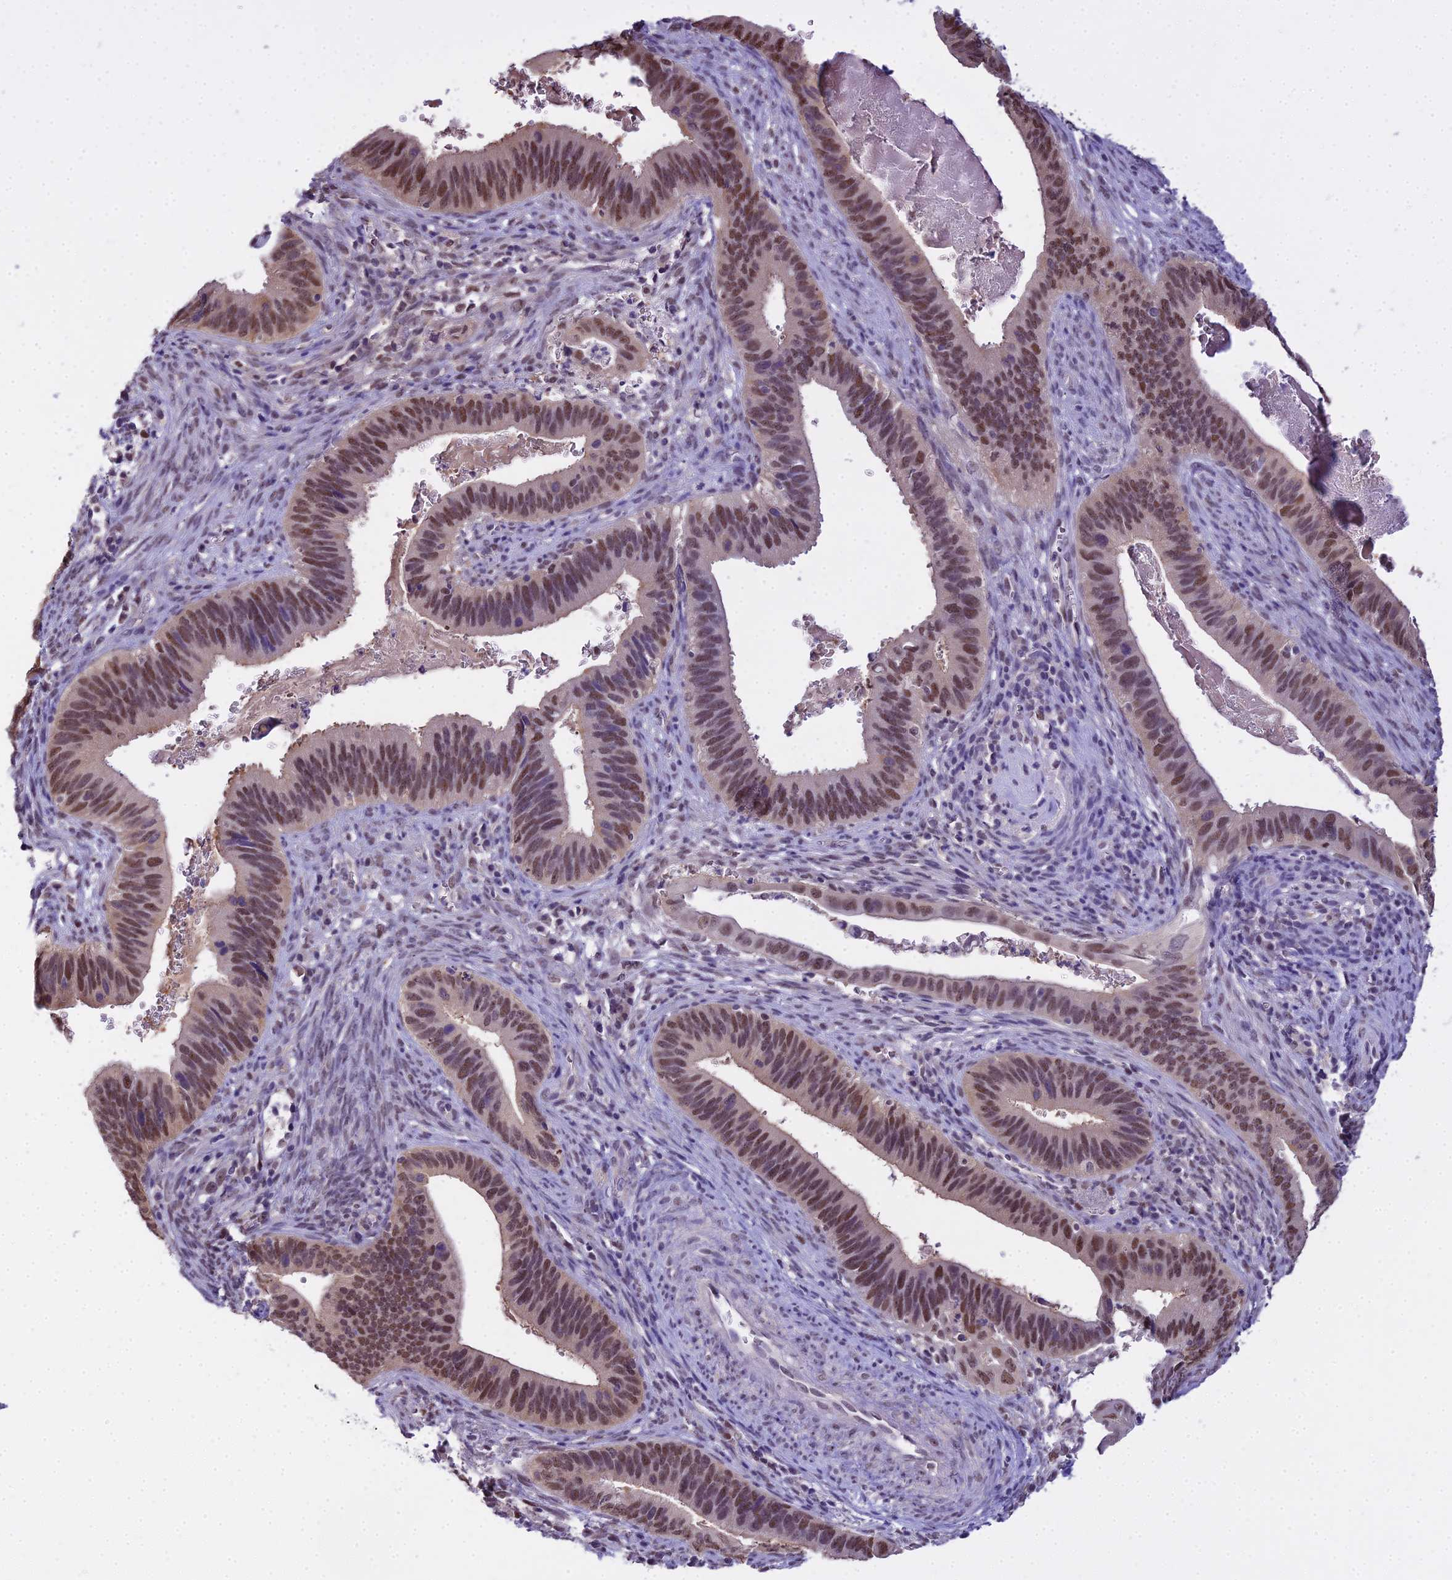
{"staining": {"intensity": "moderate", "quantity": ">75%", "location": "nuclear"}, "tissue": "cervical cancer", "cell_type": "Tumor cells", "image_type": "cancer", "snomed": [{"axis": "morphology", "description": "Adenocarcinoma, NOS"}, {"axis": "topography", "description": "Cervix"}], "caption": "Brown immunohistochemical staining in adenocarcinoma (cervical) demonstrates moderate nuclear expression in about >75% of tumor cells.", "gene": "MAT2A", "patient": {"sex": "female", "age": 42}}